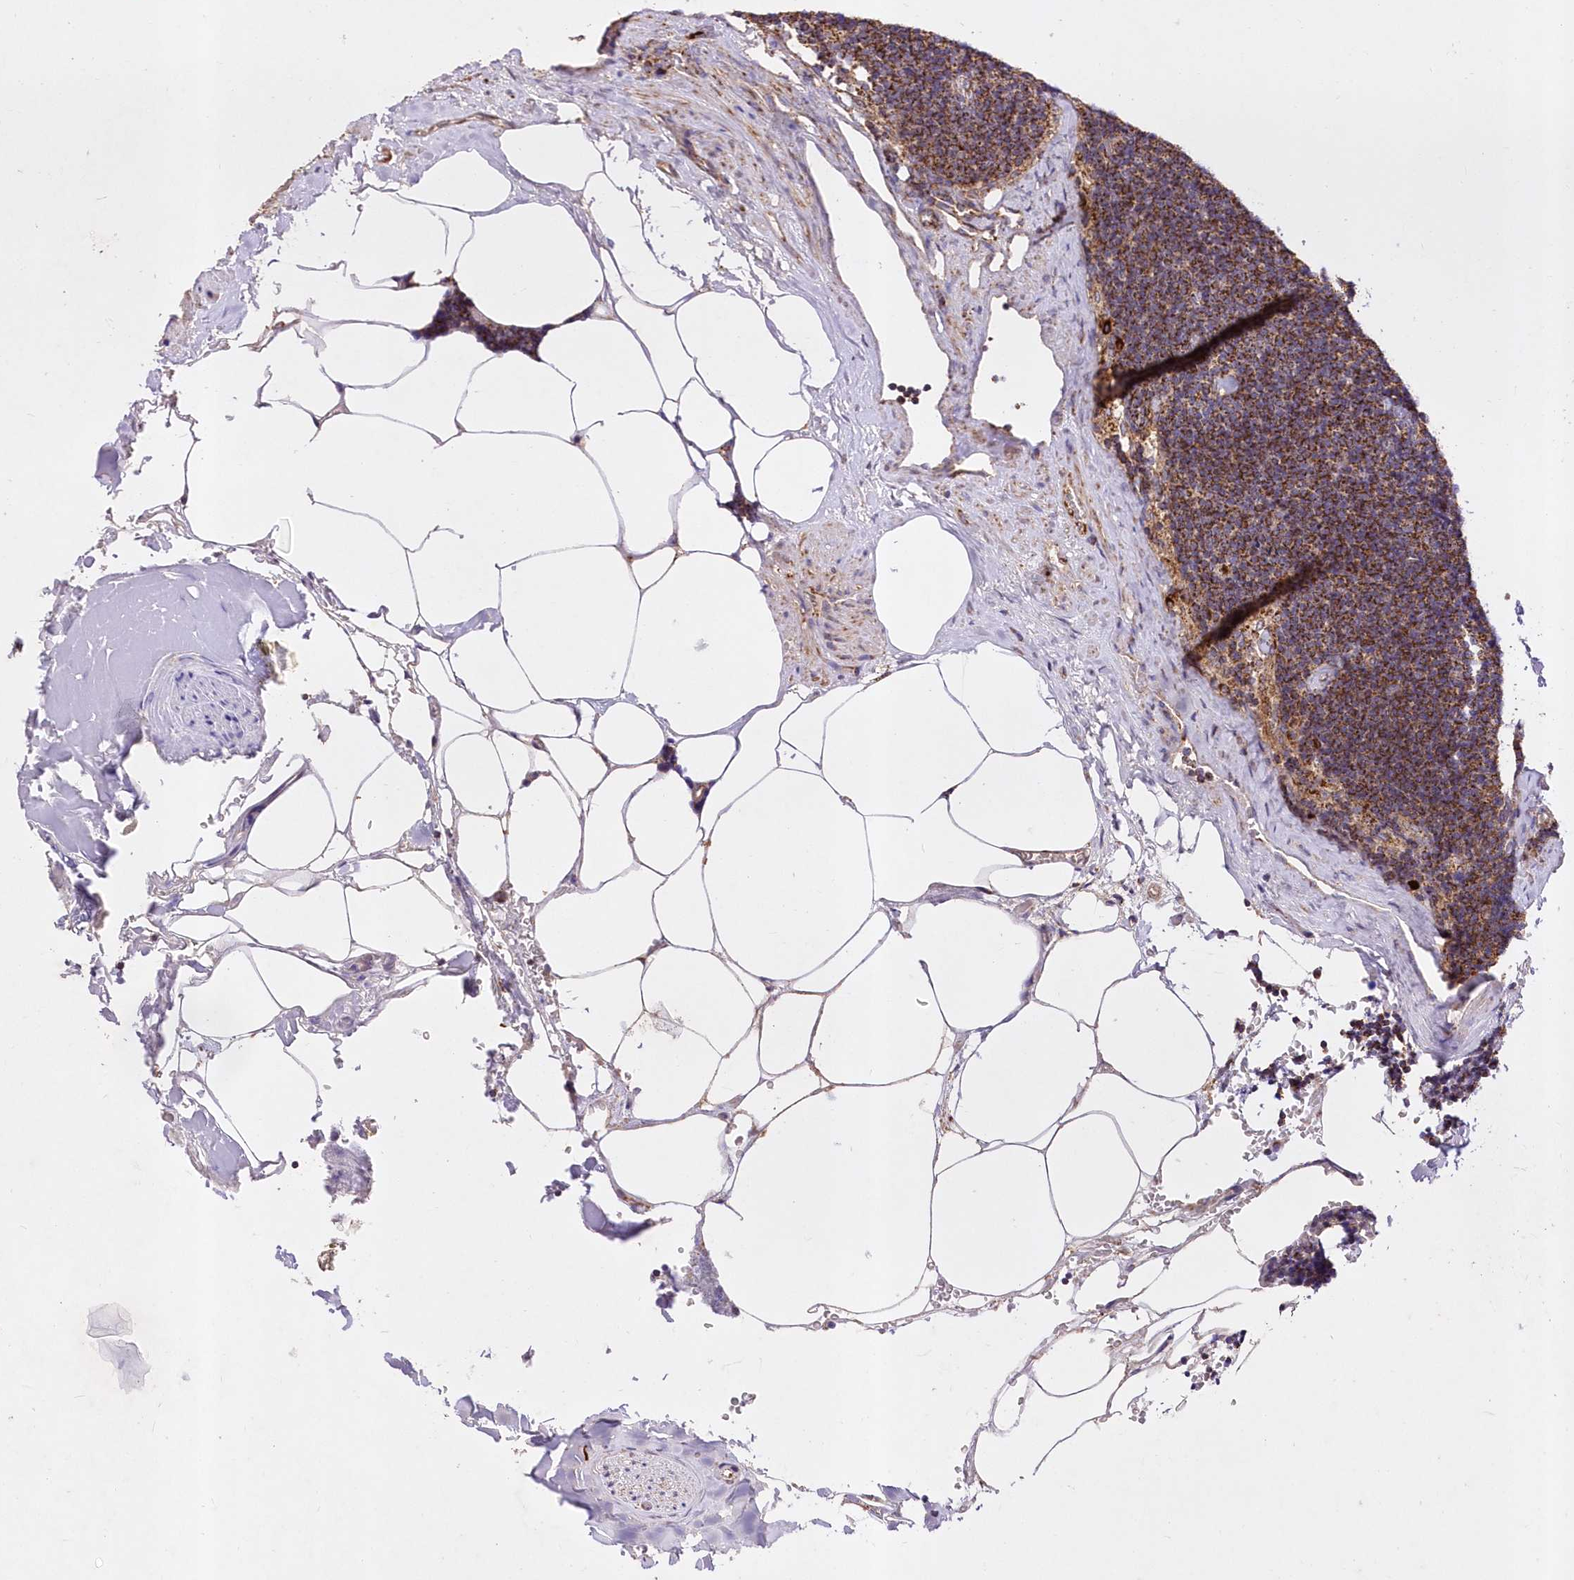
{"staining": {"intensity": "moderate", "quantity": "25%-75%", "location": "cytoplasmic/membranous"}, "tissue": "lymph node", "cell_type": "Germinal center cells", "image_type": "normal", "snomed": [{"axis": "morphology", "description": "Normal tissue, NOS"}, {"axis": "topography", "description": "Lymph node"}], "caption": "An IHC photomicrograph of normal tissue is shown. Protein staining in brown shows moderate cytoplasmic/membranous positivity in lymph node within germinal center cells. The staining was performed using DAB (3,3'-diaminobenzidine) to visualize the protein expression in brown, while the nuclei were stained in blue with hematoxylin (Magnification: 20x).", "gene": "ASNSD1", "patient": {"sex": "male", "age": 63}}